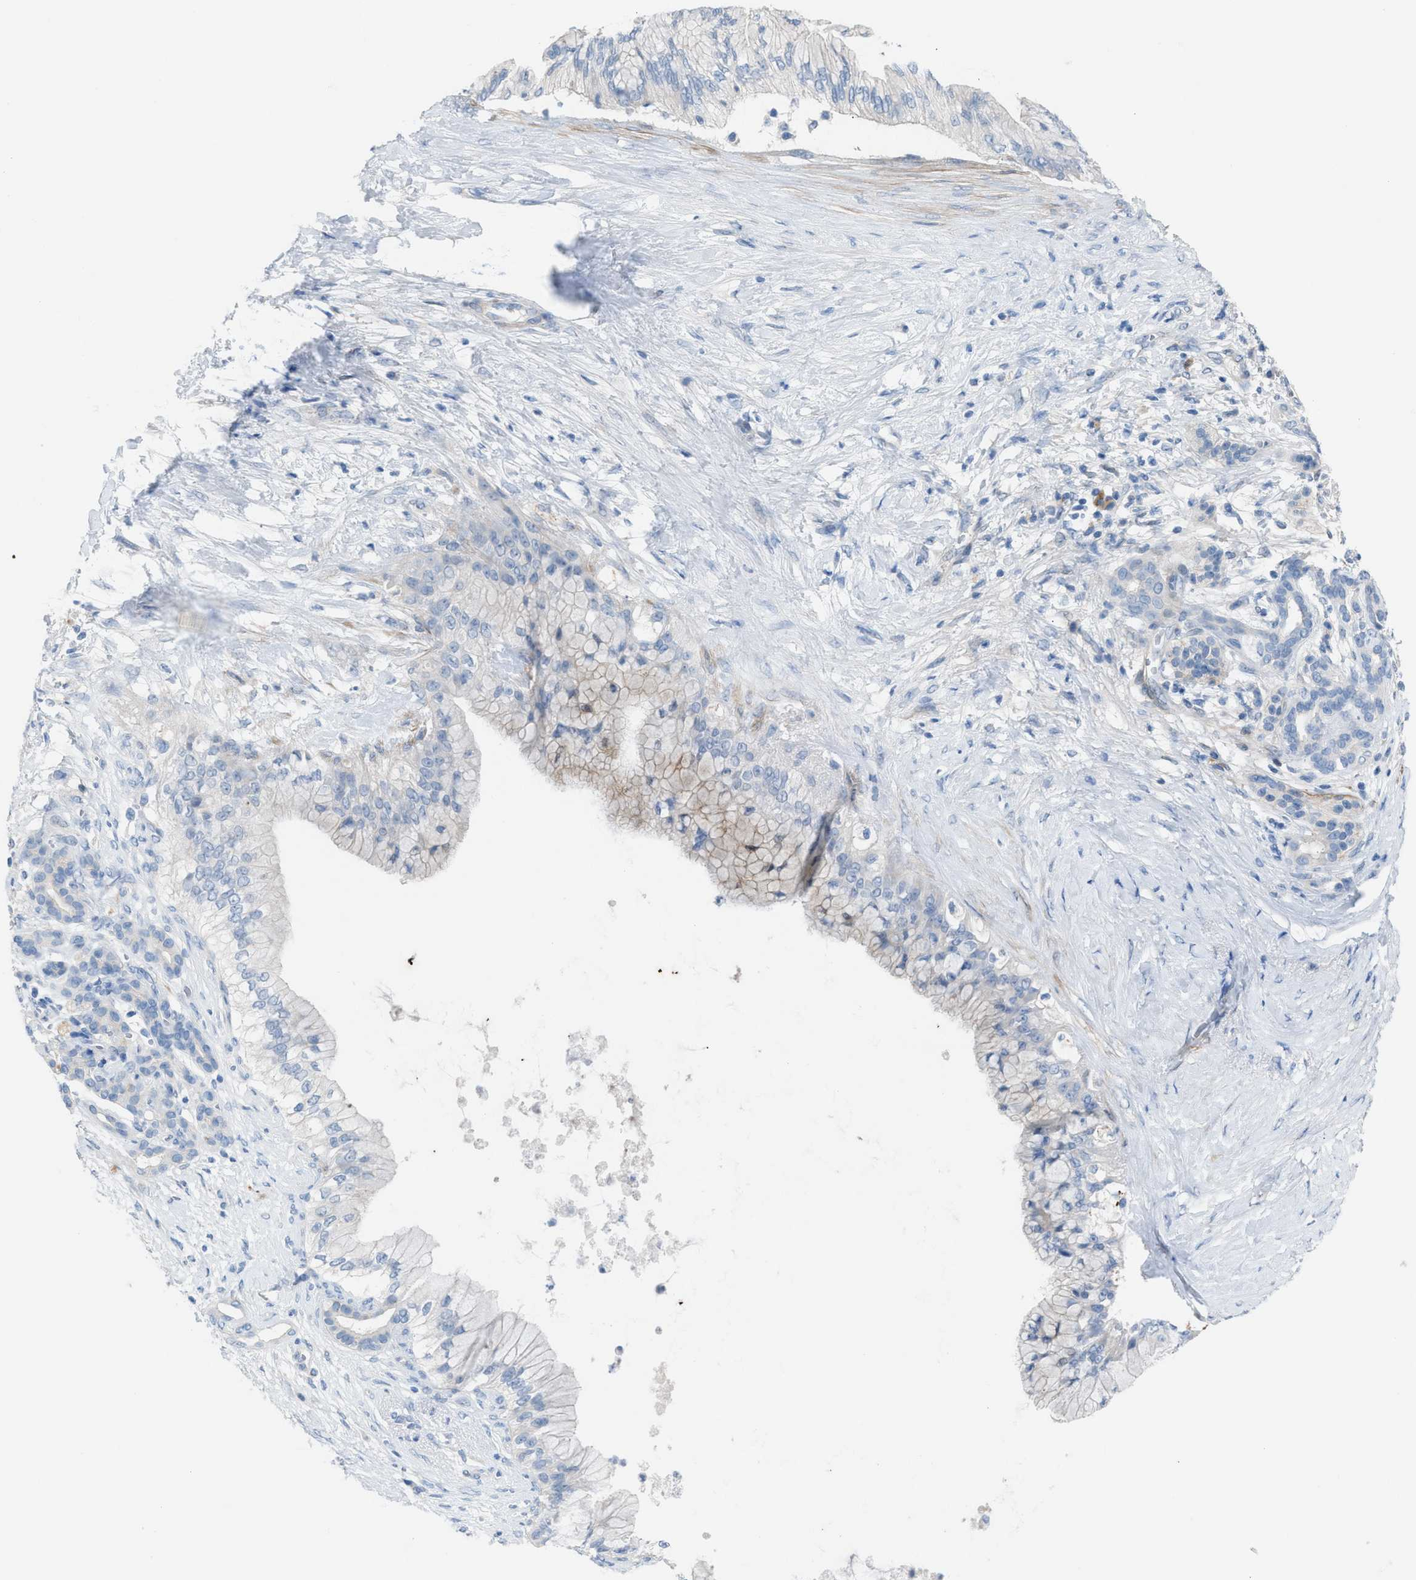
{"staining": {"intensity": "negative", "quantity": "none", "location": "none"}, "tissue": "pancreatic cancer", "cell_type": "Tumor cells", "image_type": "cancer", "snomed": [{"axis": "morphology", "description": "Adenocarcinoma, NOS"}, {"axis": "topography", "description": "Pancreas"}], "caption": "Photomicrograph shows no protein staining in tumor cells of adenocarcinoma (pancreatic) tissue. (DAB immunohistochemistry (IHC) with hematoxylin counter stain).", "gene": "ASPA", "patient": {"sex": "male", "age": 59}}